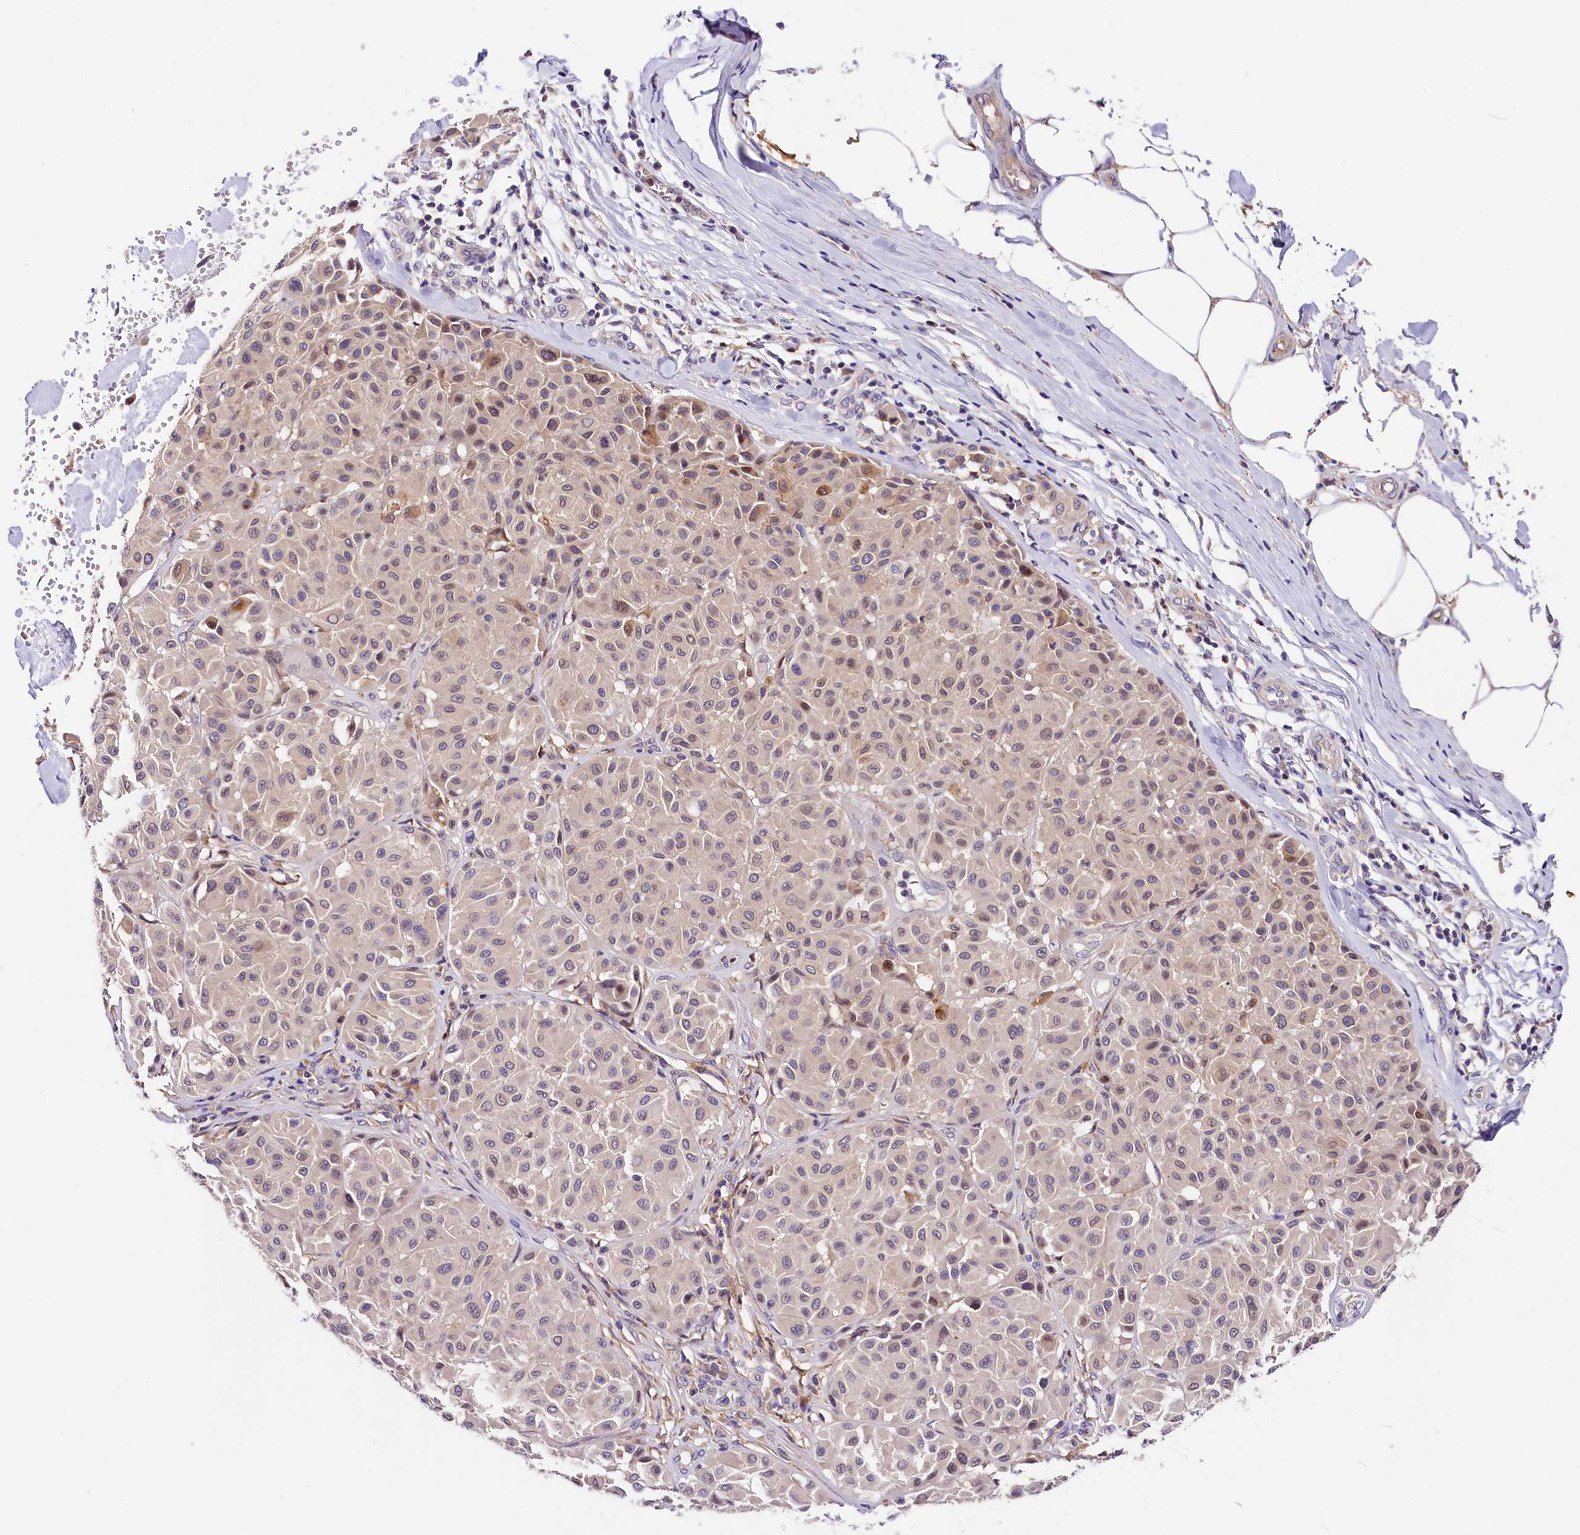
{"staining": {"intensity": "moderate", "quantity": "<25%", "location": "cytoplasmic/membranous,nuclear"}, "tissue": "melanoma", "cell_type": "Tumor cells", "image_type": "cancer", "snomed": [{"axis": "morphology", "description": "Malignant melanoma, Metastatic site"}, {"axis": "topography", "description": "Soft tissue"}], "caption": "Human melanoma stained with a protein marker shows moderate staining in tumor cells.", "gene": "ARMC6", "patient": {"sex": "male", "age": 41}}